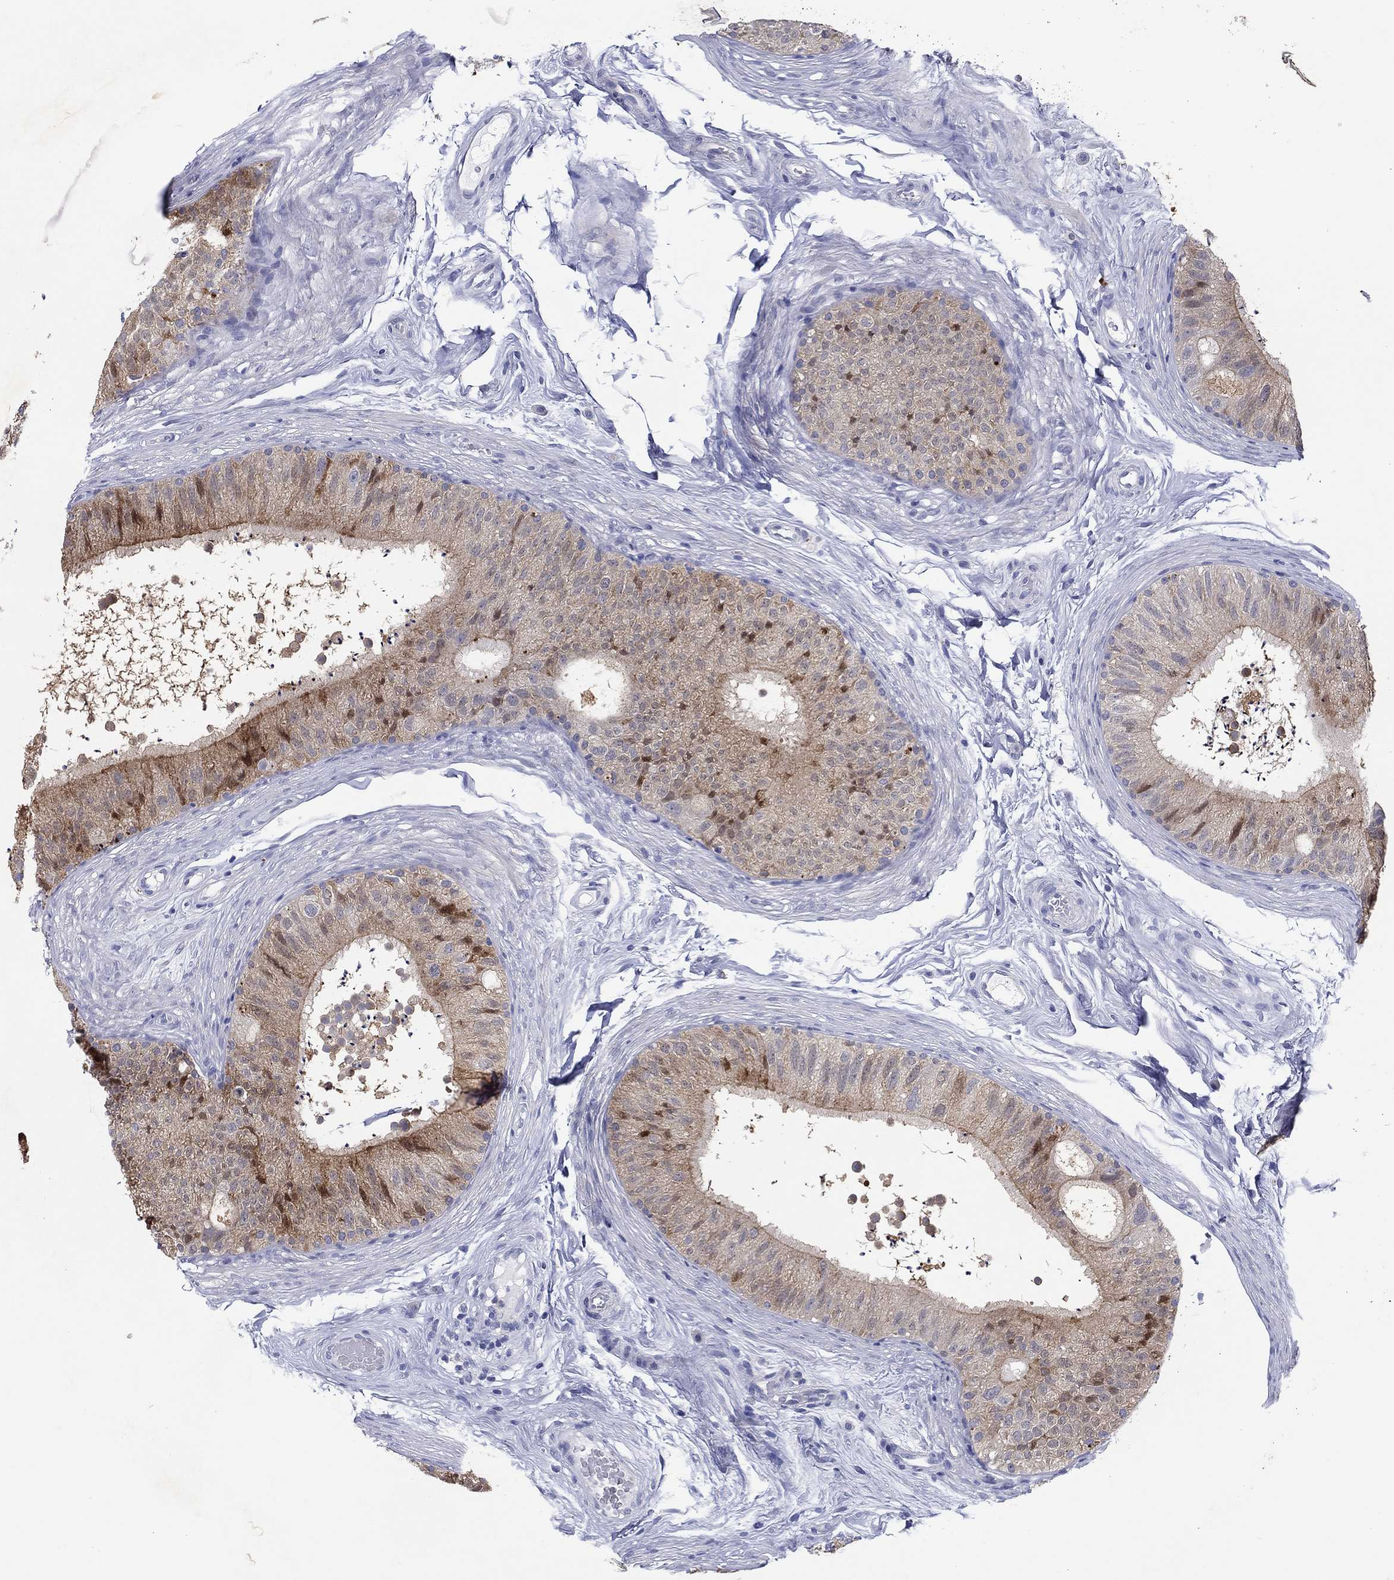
{"staining": {"intensity": "strong", "quantity": "<25%", "location": "cytoplasmic/membranous"}, "tissue": "epididymis", "cell_type": "Glandular cells", "image_type": "normal", "snomed": [{"axis": "morphology", "description": "Normal tissue, NOS"}, {"axis": "topography", "description": "Epididymis"}], "caption": "This histopathology image displays unremarkable epididymis stained with immunohistochemistry to label a protein in brown. The cytoplasmic/membranous of glandular cells show strong positivity for the protein. Nuclei are counter-stained blue.", "gene": "HDC", "patient": {"sex": "male", "age": 32}}